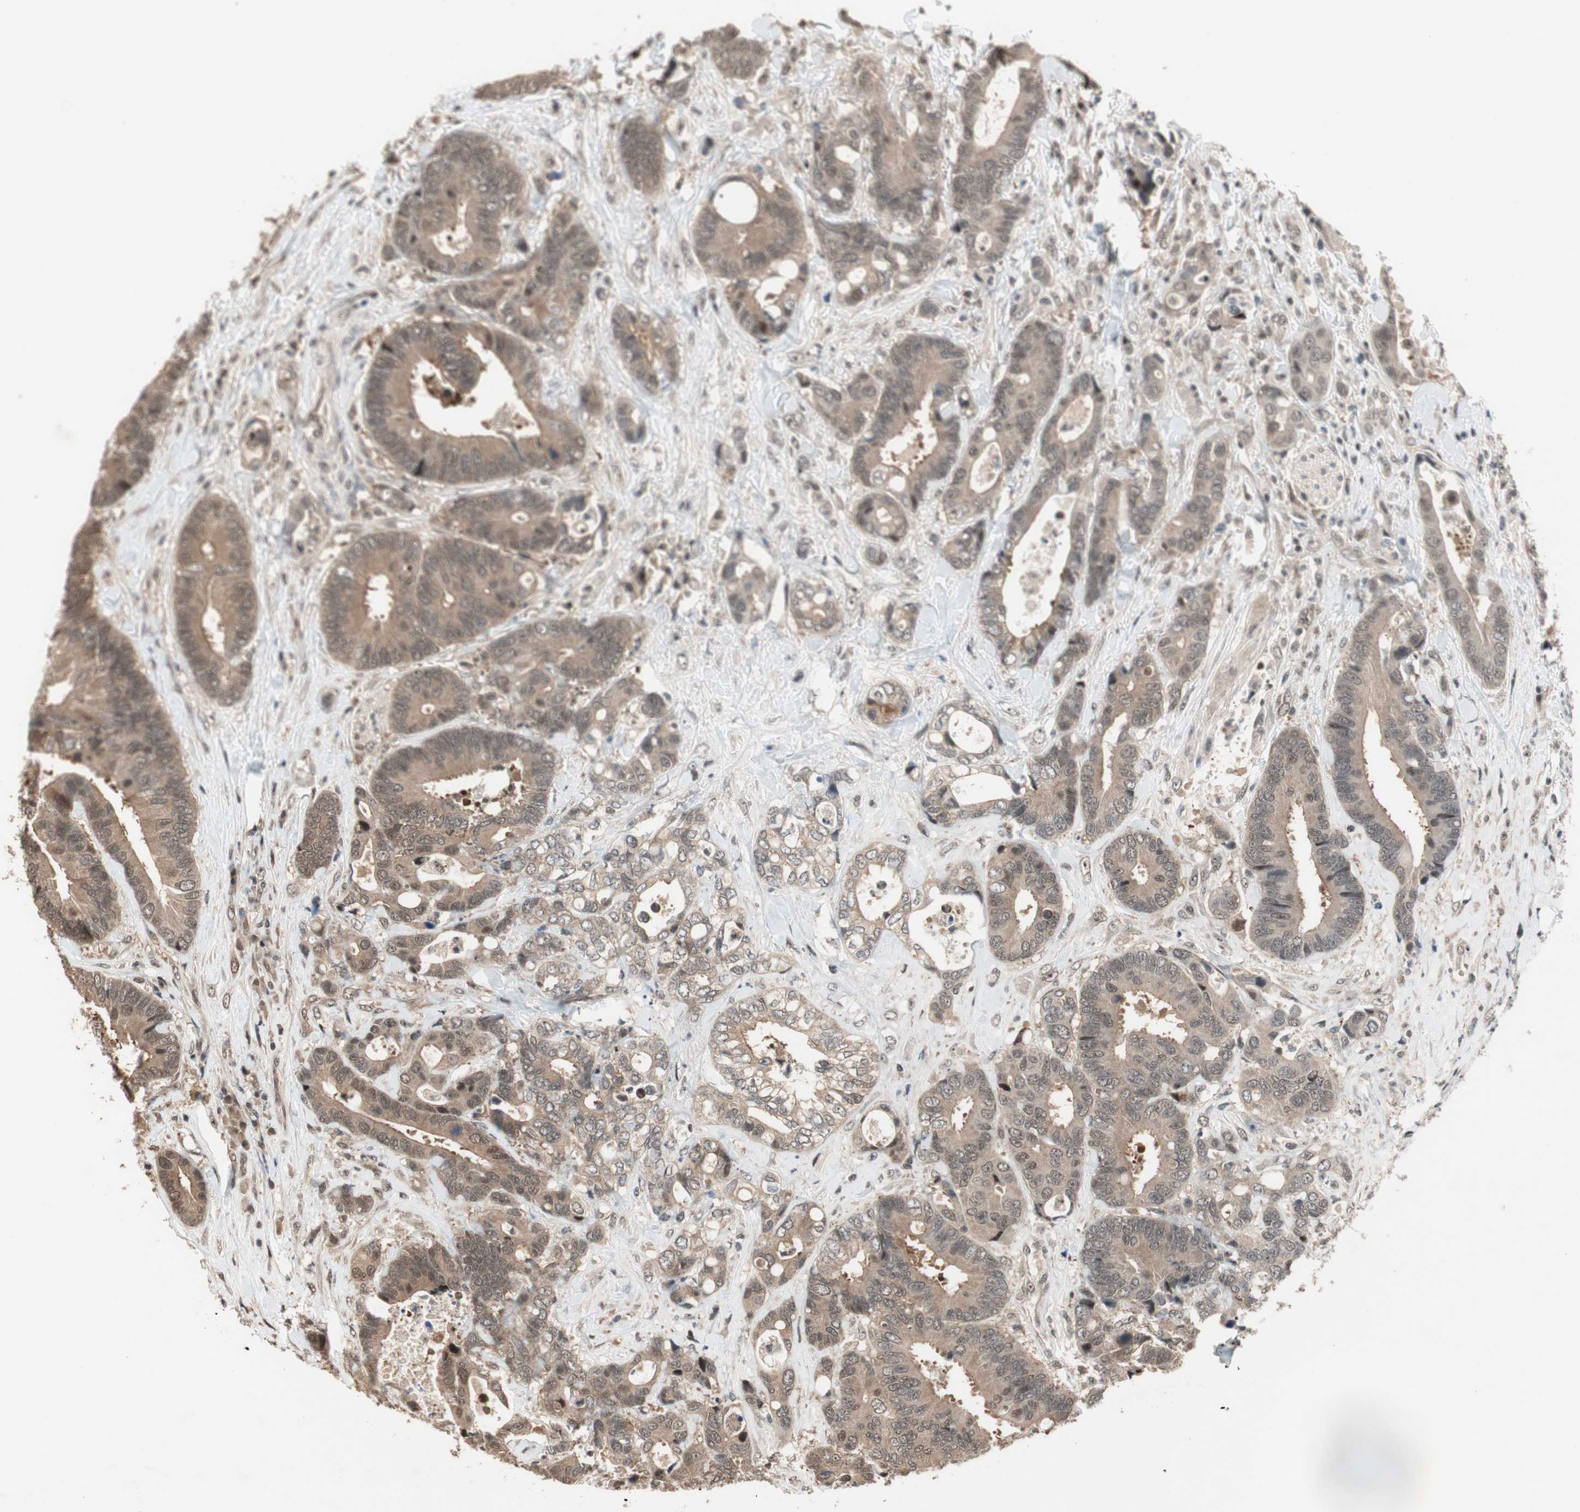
{"staining": {"intensity": "weak", "quantity": ">75%", "location": "cytoplasmic/membranous,nuclear"}, "tissue": "colorectal cancer", "cell_type": "Tumor cells", "image_type": "cancer", "snomed": [{"axis": "morphology", "description": "Adenocarcinoma, NOS"}, {"axis": "topography", "description": "Rectum"}], "caption": "DAB immunohistochemical staining of colorectal cancer (adenocarcinoma) reveals weak cytoplasmic/membranous and nuclear protein expression in approximately >75% of tumor cells.", "gene": "ZNF701", "patient": {"sex": "male", "age": 55}}